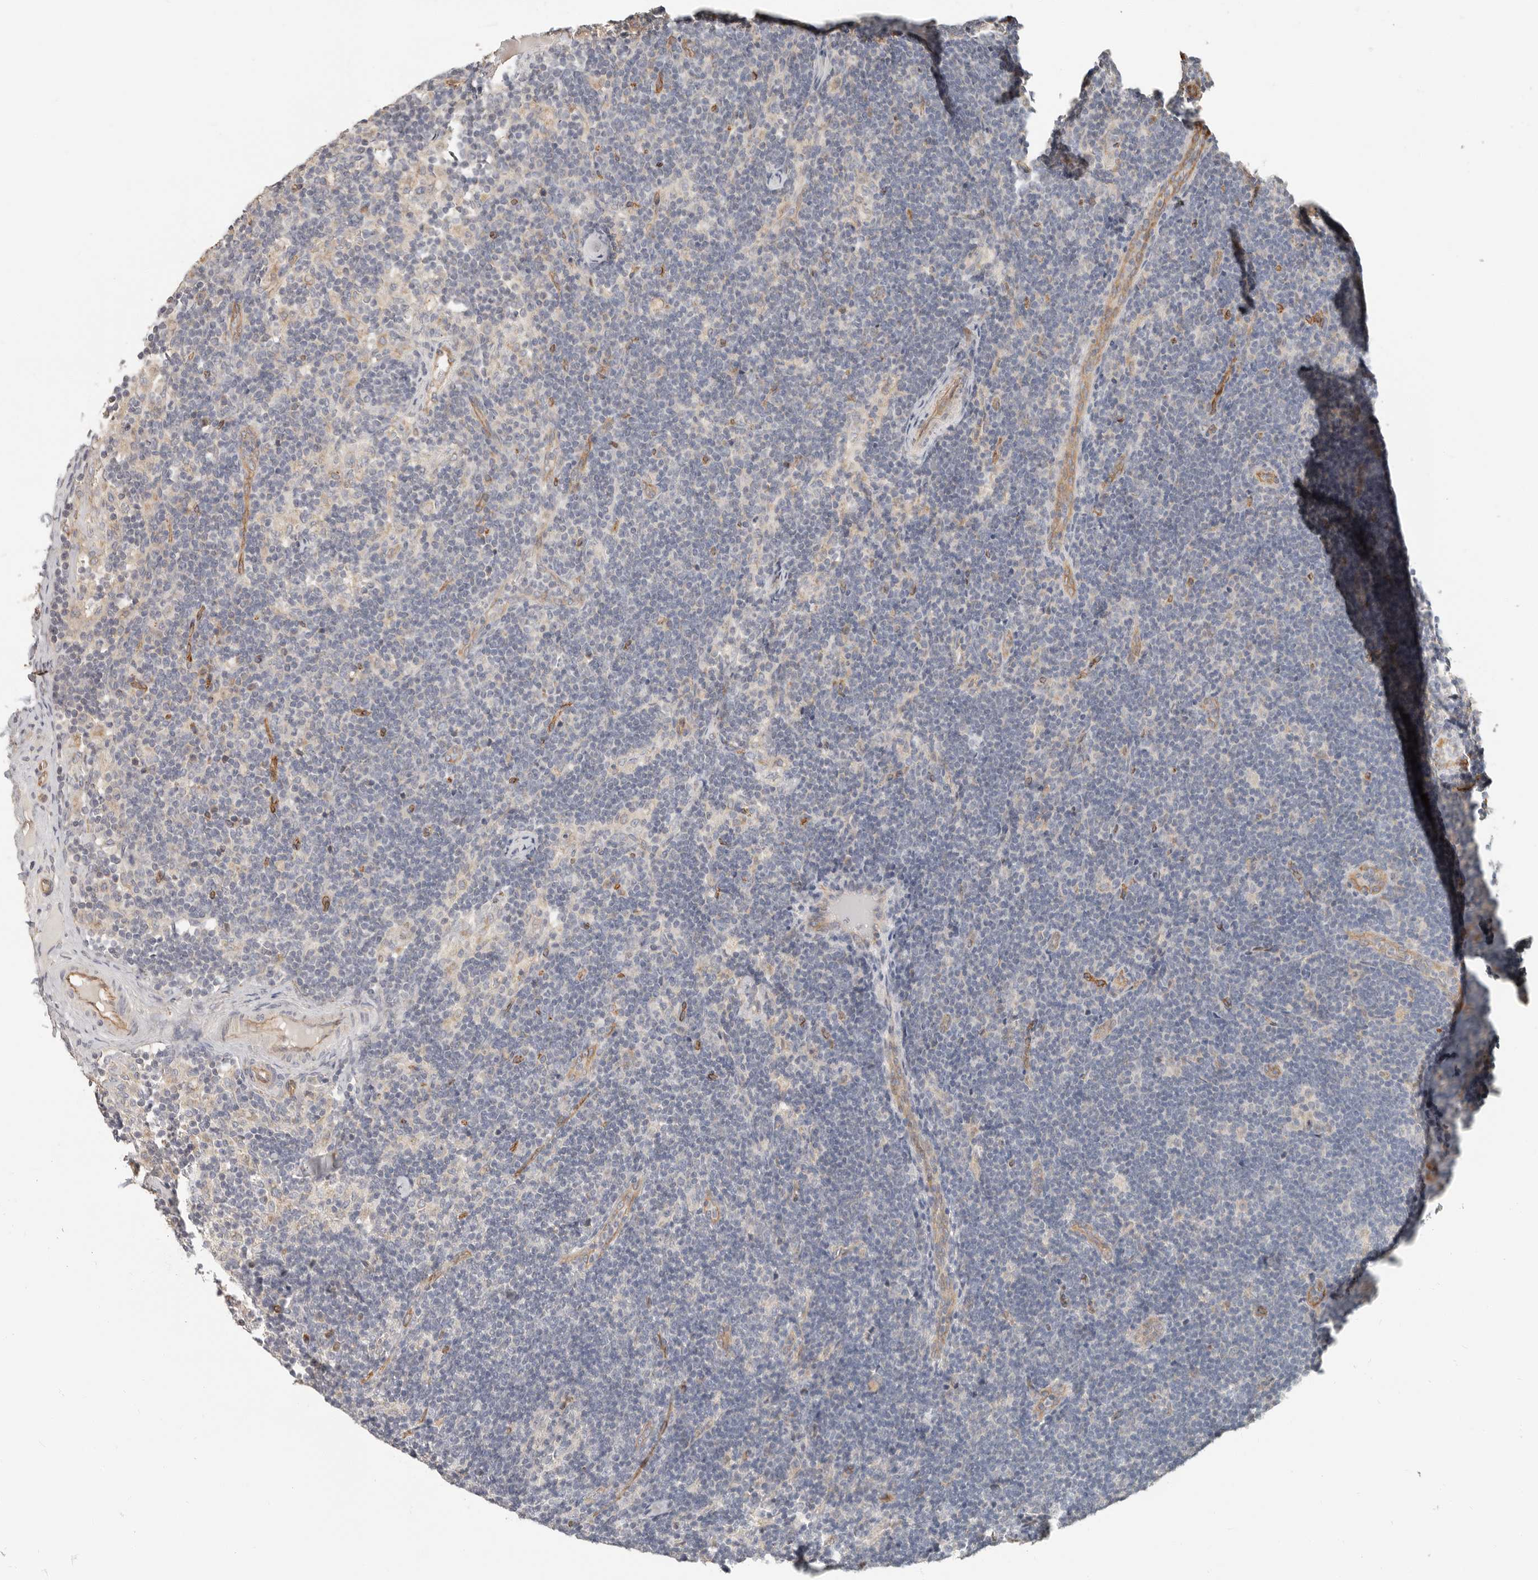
{"staining": {"intensity": "negative", "quantity": "none", "location": "none"}, "tissue": "lymph node", "cell_type": "Germinal center cells", "image_type": "normal", "snomed": [{"axis": "morphology", "description": "Normal tissue, NOS"}, {"axis": "topography", "description": "Lymph node"}], "caption": "The histopathology image demonstrates no significant staining in germinal center cells of lymph node. The staining was performed using DAB (3,3'-diaminobenzidine) to visualize the protein expression in brown, while the nuclei were stained in blue with hematoxylin (Magnification: 20x).", "gene": "SPRING1", "patient": {"sex": "female", "age": 22}}